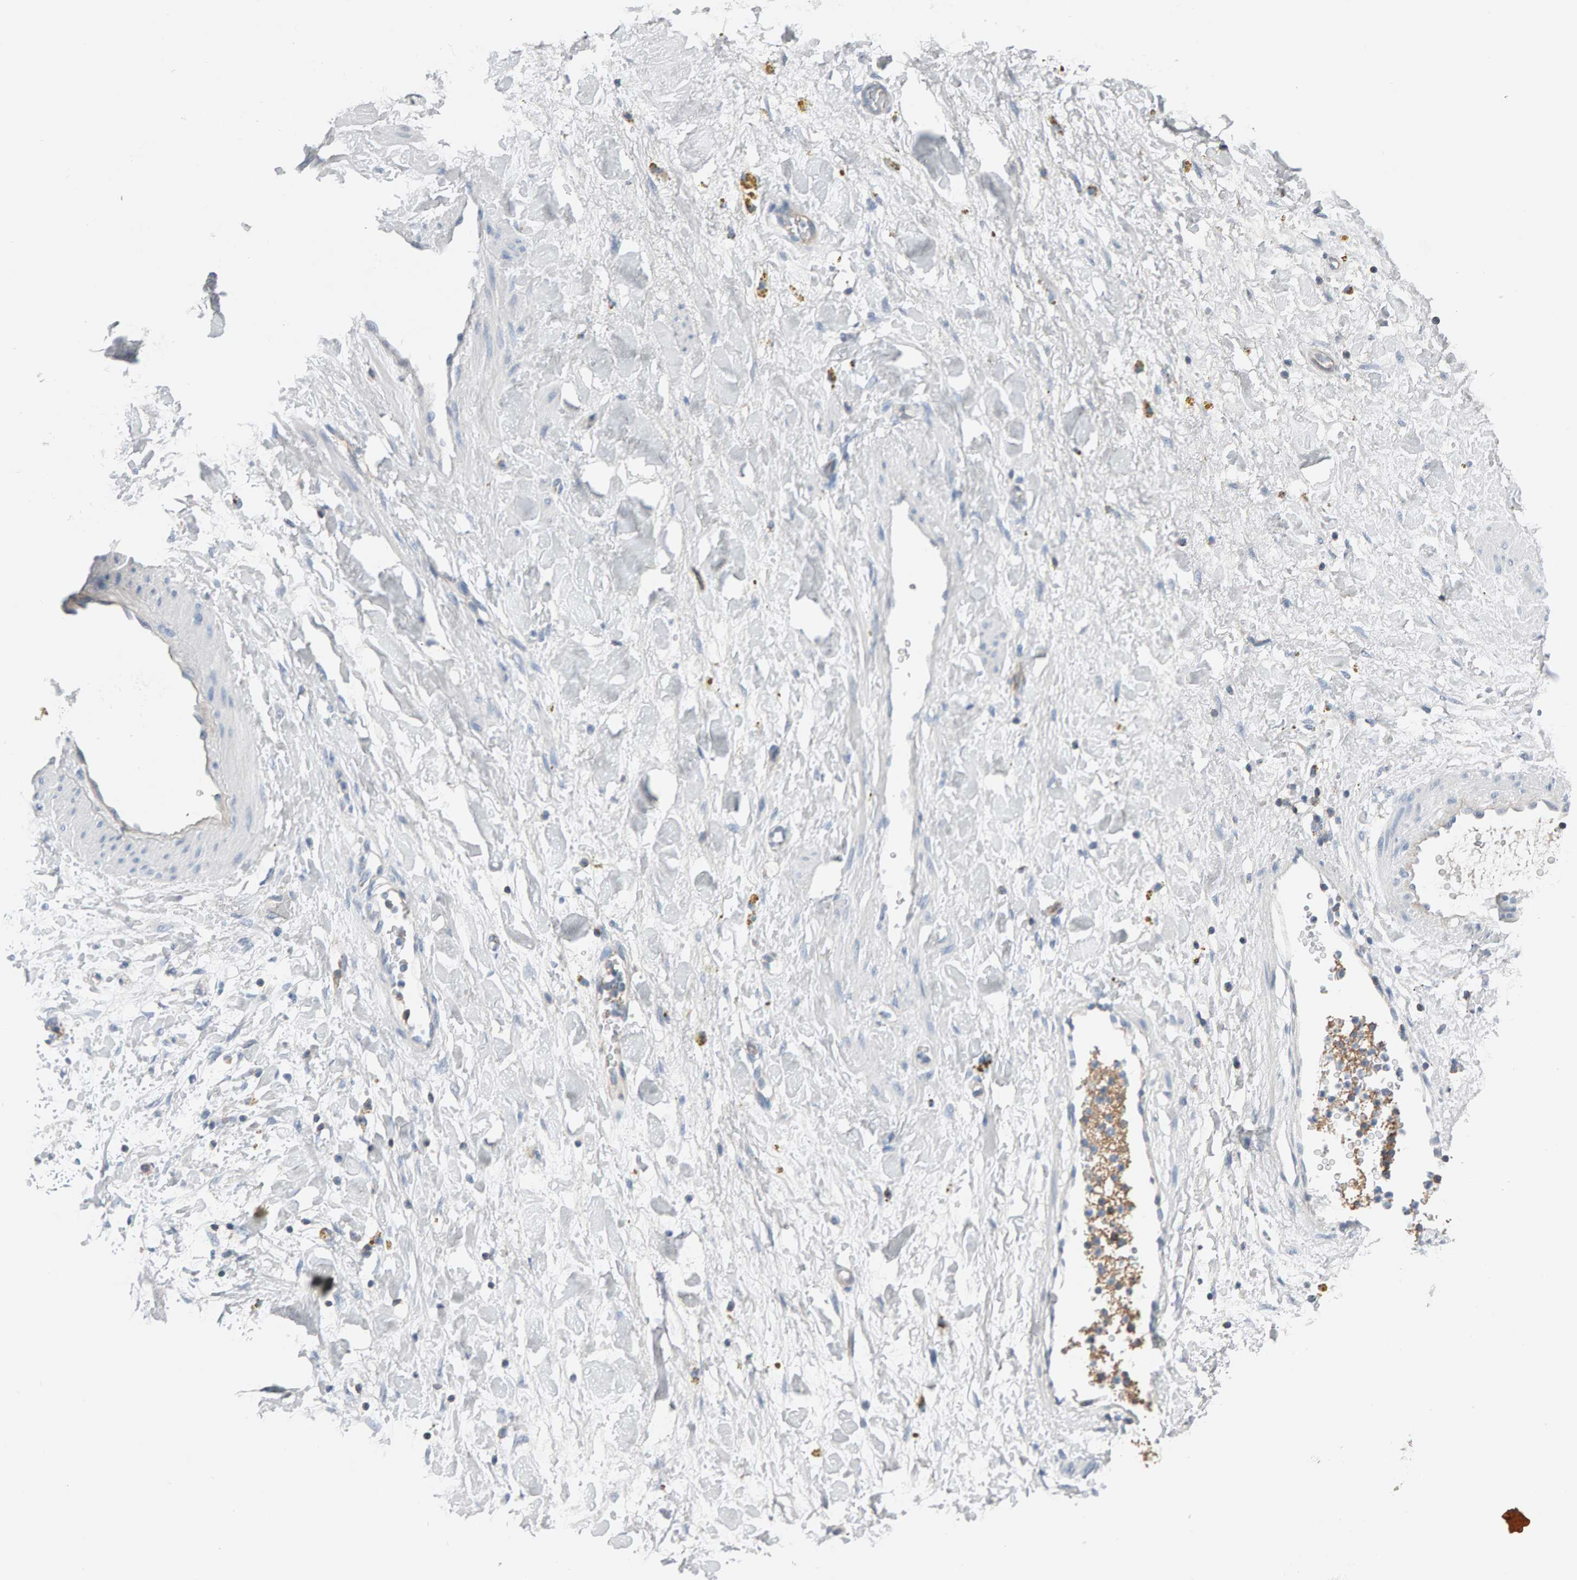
{"staining": {"intensity": "negative", "quantity": "none", "location": "none"}, "tissue": "adipose tissue", "cell_type": "Adipocytes", "image_type": "normal", "snomed": [{"axis": "morphology", "description": "Normal tissue, NOS"}, {"axis": "topography", "description": "Kidney"}, {"axis": "topography", "description": "Peripheral nerve tissue"}], "caption": "An immunohistochemistry micrograph of unremarkable adipose tissue is shown. There is no staining in adipocytes of adipose tissue. (DAB (3,3'-diaminobenzidine) IHC, high magnification).", "gene": "FYN", "patient": {"sex": "male", "age": 7}}